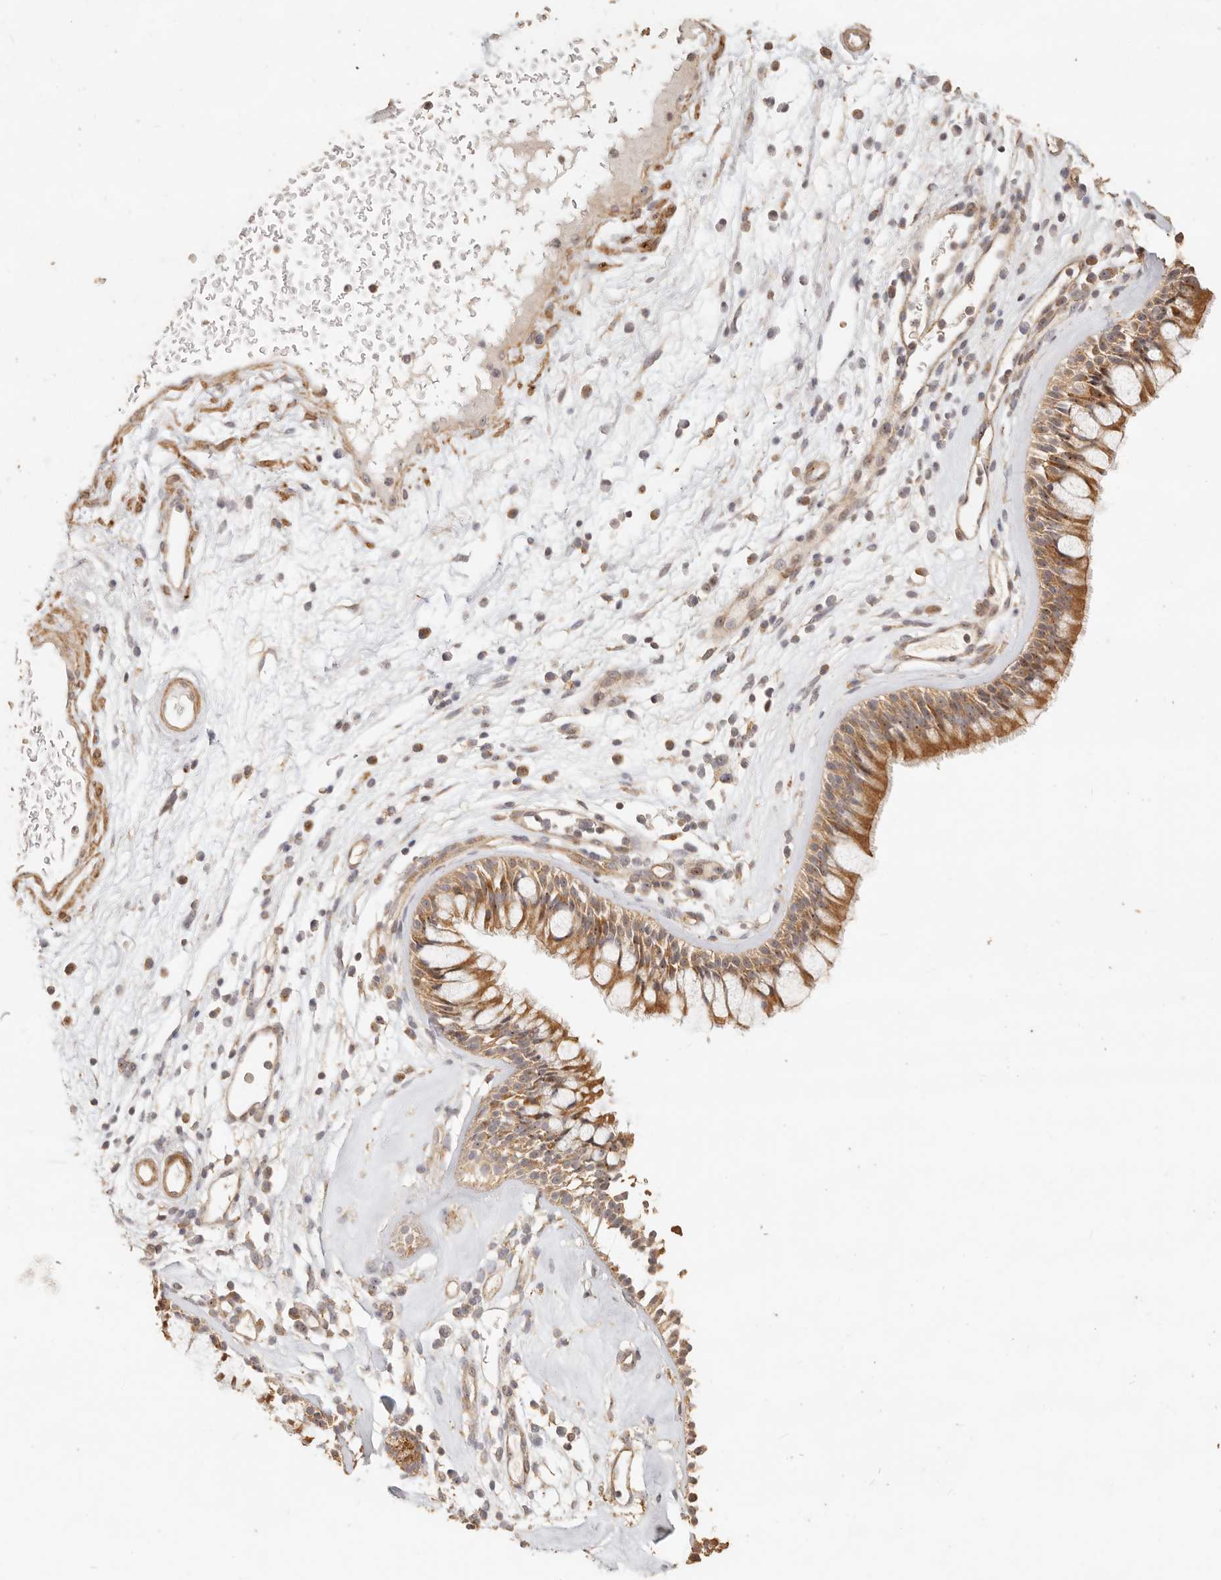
{"staining": {"intensity": "moderate", "quantity": ">75%", "location": "cytoplasmic/membranous"}, "tissue": "nasopharynx", "cell_type": "Respiratory epithelial cells", "image_type": "normal", "snomed": [{"axis": "morphology", "description": "Normal tissue, NOS"}, {"axis": "morphology", "description": "Inflammation, NOS"}, {"axis": "morphology", "description": "Malignant melanoma, Metastatic site"}, {"axis": "topography", "description": "Nasopharynx"}], "caption": "Immunohistochemistry photomicrograph of benign nasopharynx: human nasopharynx stained using immunohistochemistry displays medium levels of moderate protein expression localized specifically in the cytoplasmic/membranous of respiratory epithelial cells, appearing as a cytoplasmic/membranous brown color.", "gene": "PTPN22", "patient": {"sex": "male", "age": 70}}